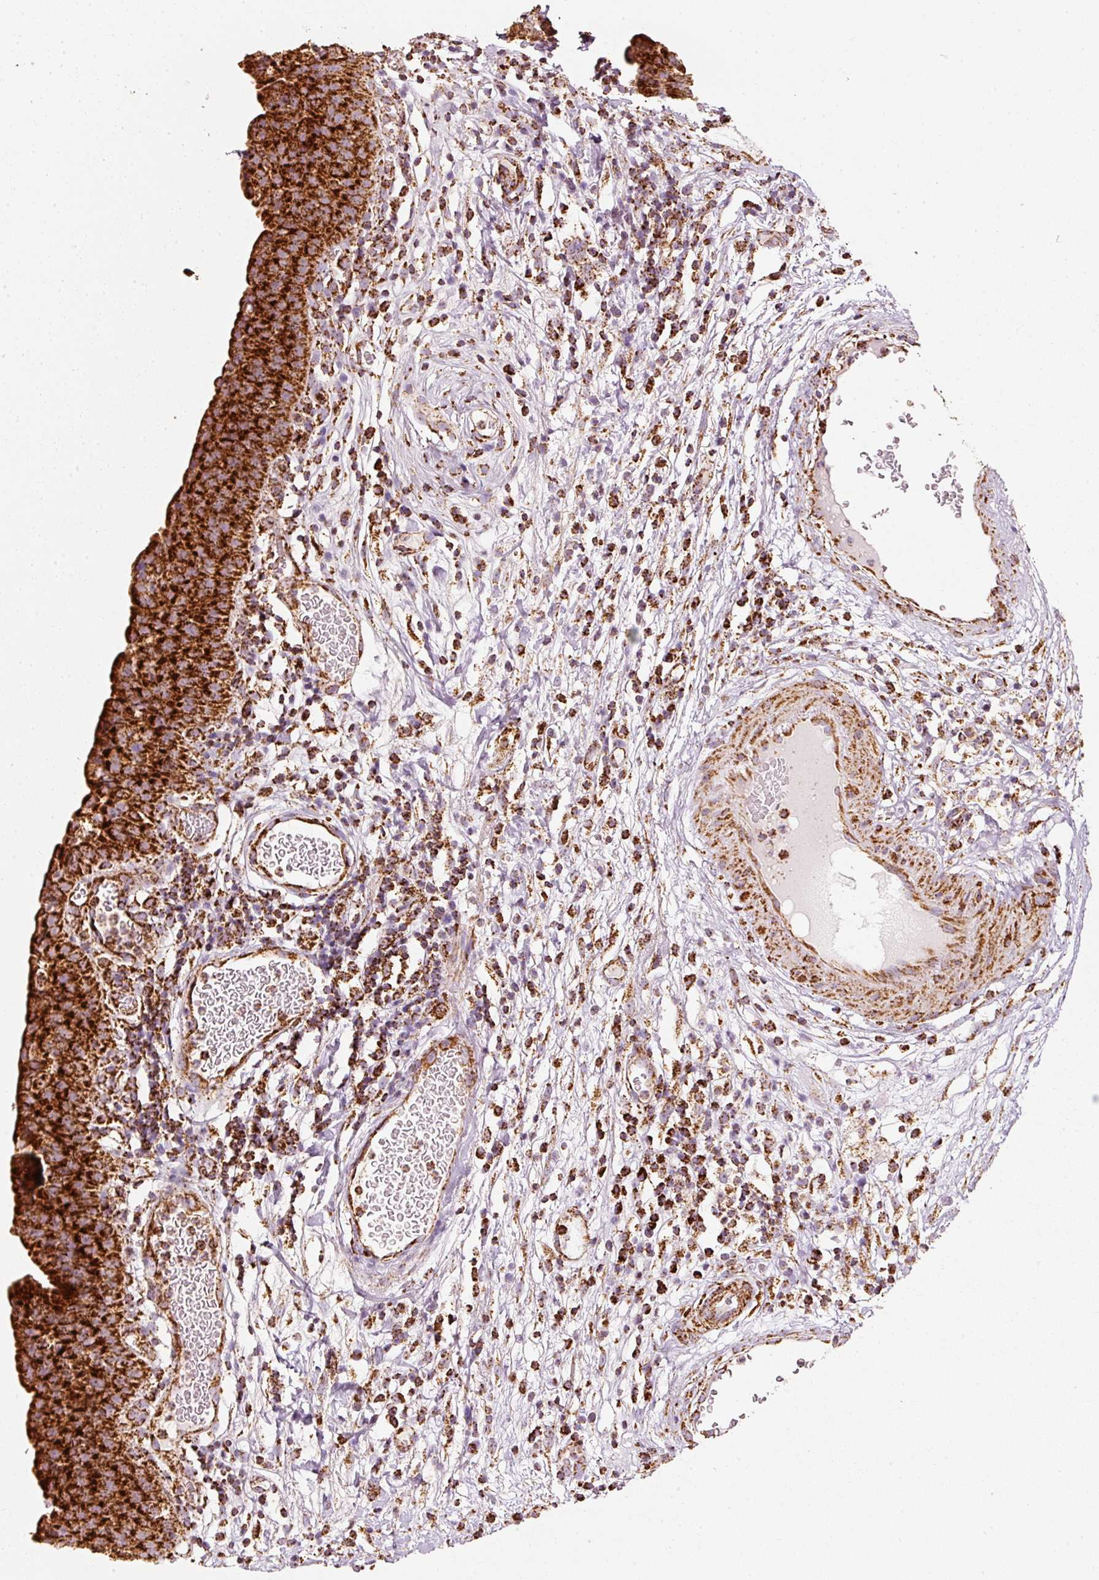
{"staining": {"intensity": "strong", "quantity": ">75%", "location": "cytoplasmic/membranous"}, "tissue": "urinary bladder", "cell_type": "Urothelial cells", "image_type": "normal", "snomed": [{"axis": "morphology", "description": "Normal tissue, NOS"}, {"axis": "morphology", "description": "Inflammation, NOS"}, {"axis": "topography", "description": "Urinary bladder"}], "caption": "Urothelial cells reveal high levels of strong cytoplasmic/membranous positivity in about >75% of cells in normal human urinary bladder.", "gene": "UQCRC1", "patient": {"sex": "male", "age": 57}}